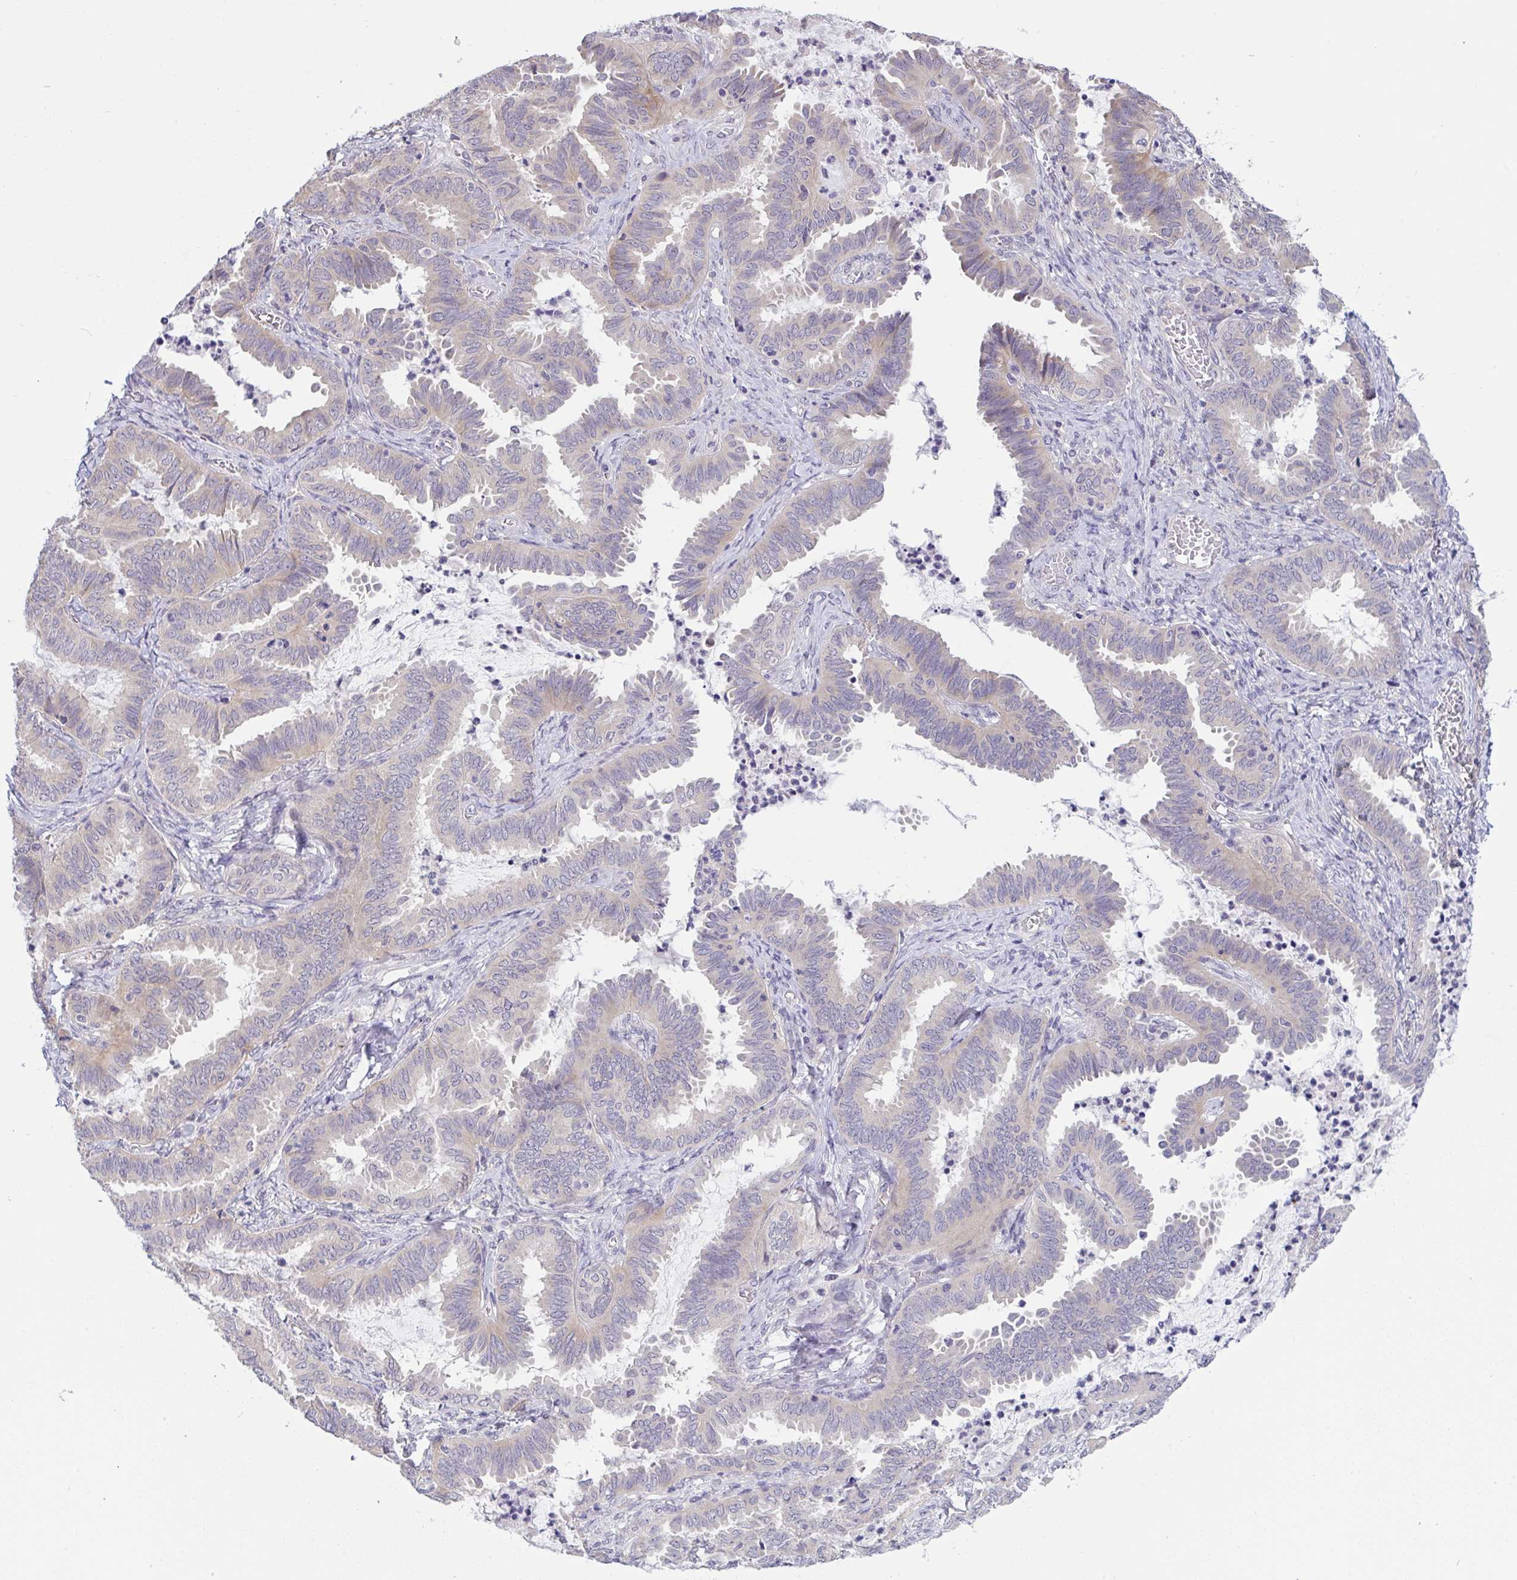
{"staining": {"intensity": "weak", "quantity": "<25%", "location": "cytoplasmic/membranous"}, "tissue": "ovarian cancer", "cell_type": "Tumor cells", "image_type": "cancer", "snomed": [{"axis": "morphology", "description": "Carcinoma, endometroid"}, {"axis": "topography", "description": "Ovary"}], "caption": "The immunohistochemistry (IHC) image has no significant positivity in tumor cells of ovarian cancer (endometroid carcinoma) tissue.", "gene": "TMEM41A", "patient": {"sex": "female", "age": 70}}